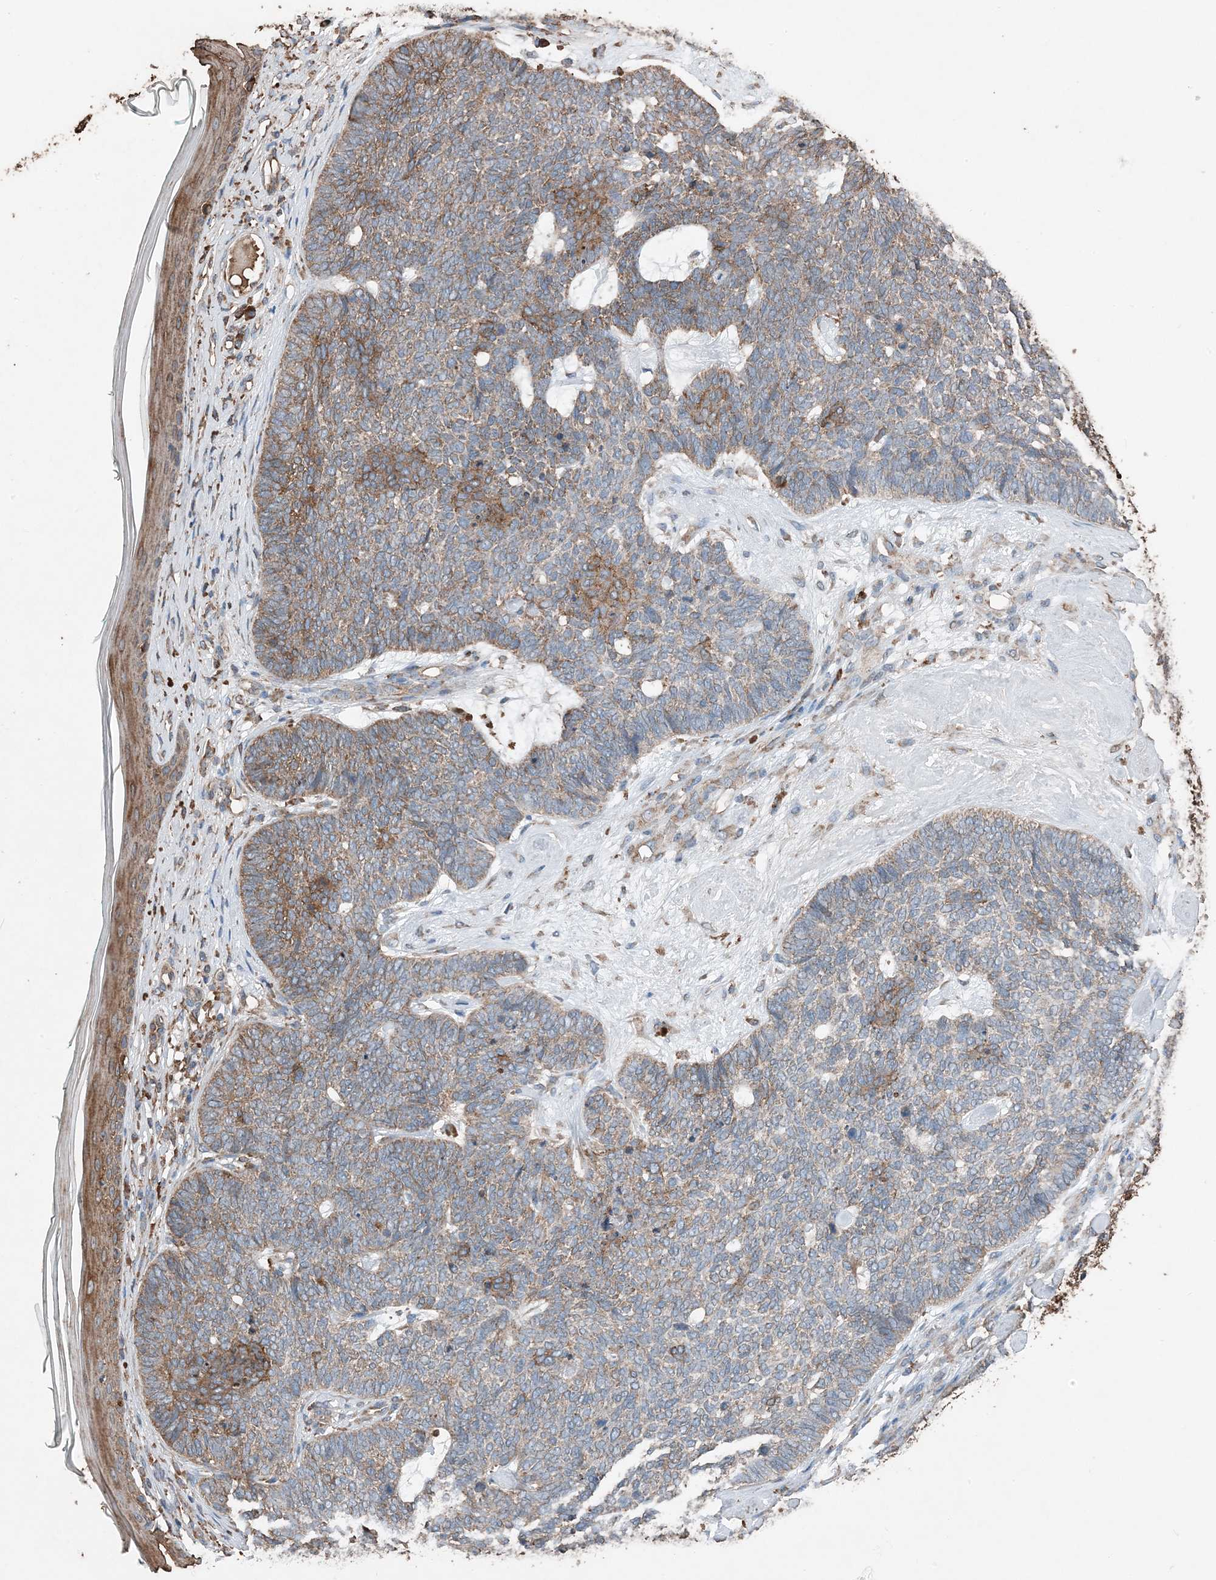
{"staining": {"intensity": "moderate", "quantity": "25%-75%", "location": "cytoplasmic/membranous"}, "tissue": "skin cancer", "cell_type": "Tumor cells", "image_type": "cancer", "snomed": [{"axis": "morphology", "description": "Basal cell carcinoma"}, {"axis": "topography", "description": "Skin"}], "caption": "Tumor cells display moderate cytoplasmic/membranous expression in approximately 25%-75% of cells in skin cancer (basal cell carcinoma).", "gene": "PDIA6", "patient": {"sex": "female", "age": 84}}